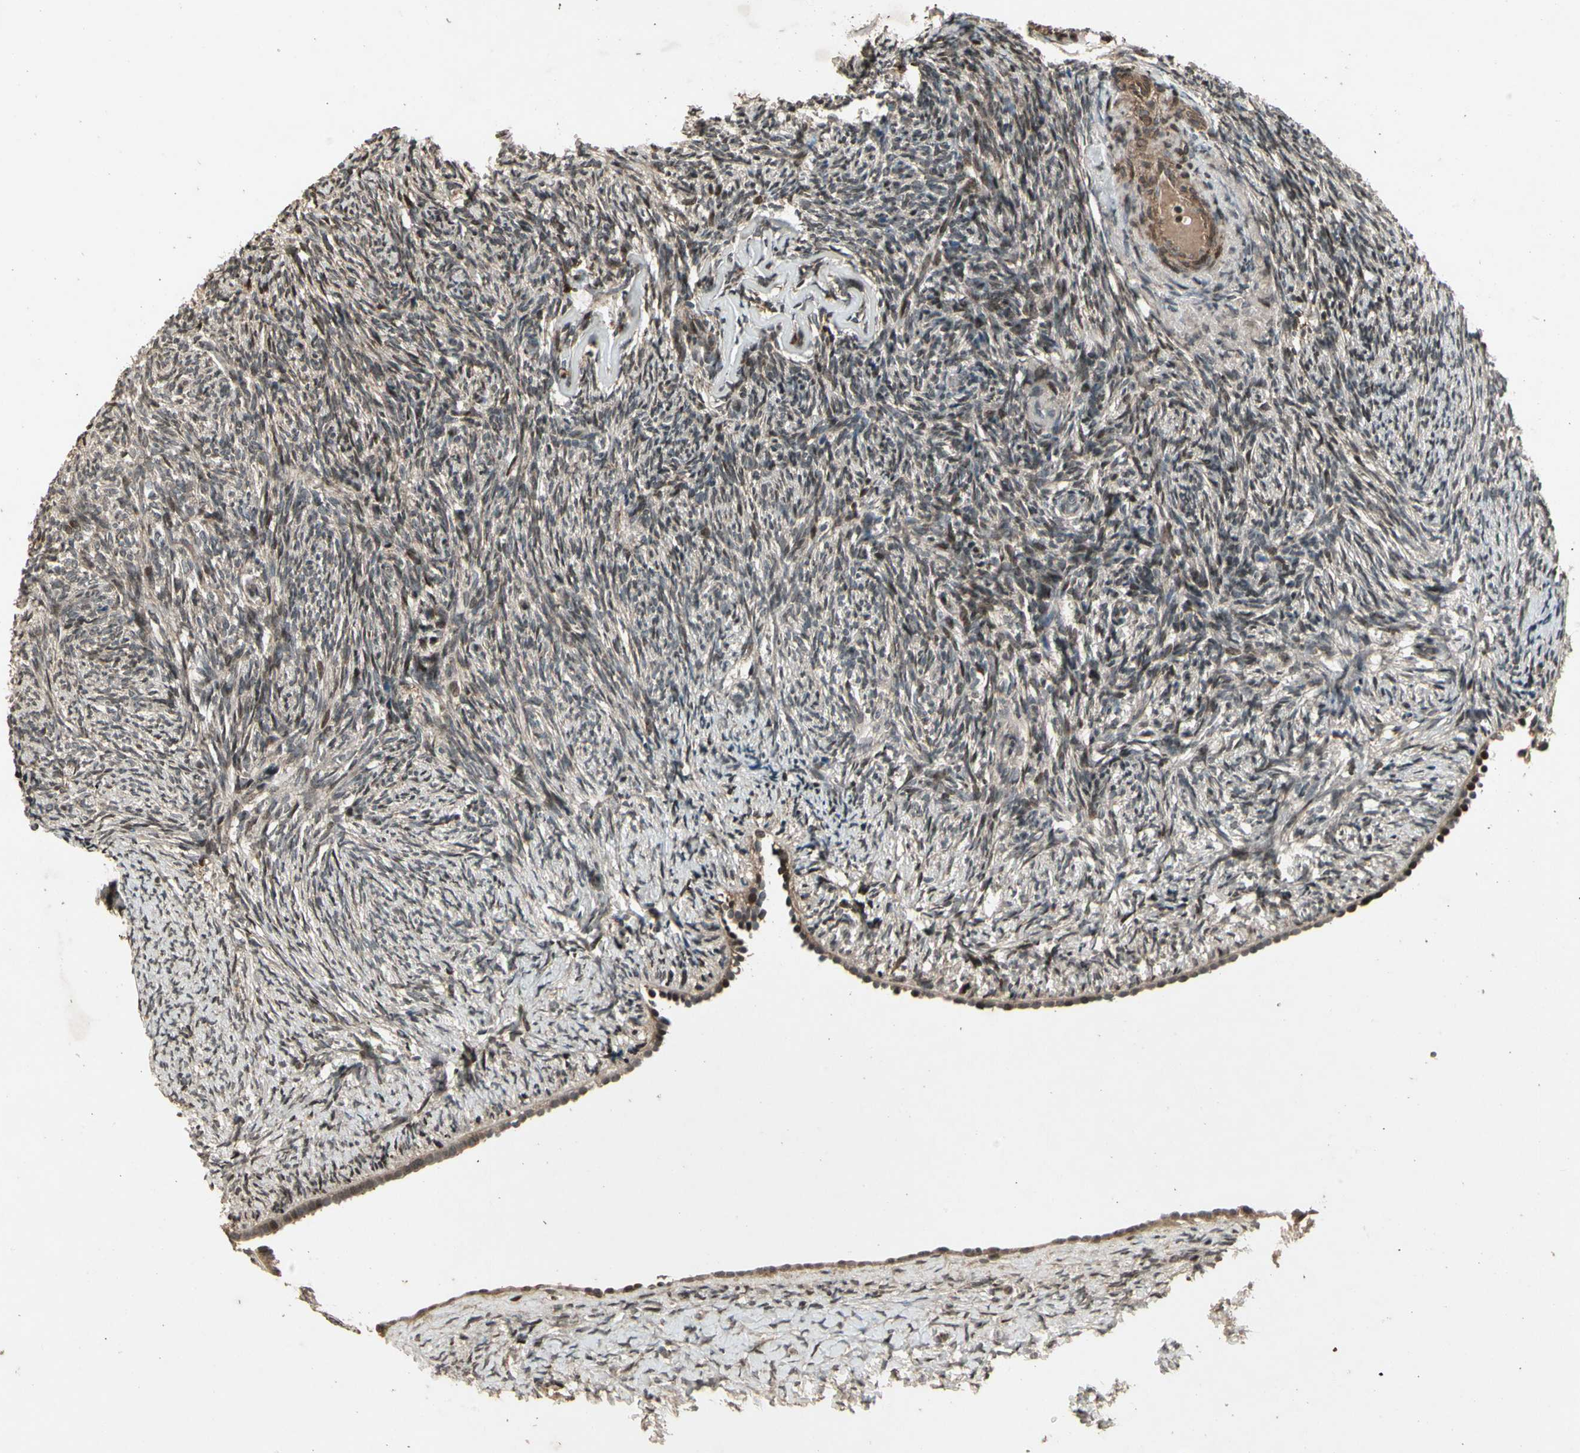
{"staining": {"intensity": "weak", "quantity": ">75%", "location": "cytoplasmic/membranous"}, "tissue": "ovary", "cell_type": "Ovarian stroma cells", "image_type": "normal", "snomed": [{"axis": "morphology", "description": "Normal tissue, NOS"}, {"axis": "topography", "description": "Ovary"}], "caption": "An image showing weak cytoplasmic/membranous positivity in about >75% of ovarian stroma cells in normal ovary, as visualized by brown immunohistochemical staining.", "gene": "GLRX", "patient": {"sex": "female", "age": 60}}